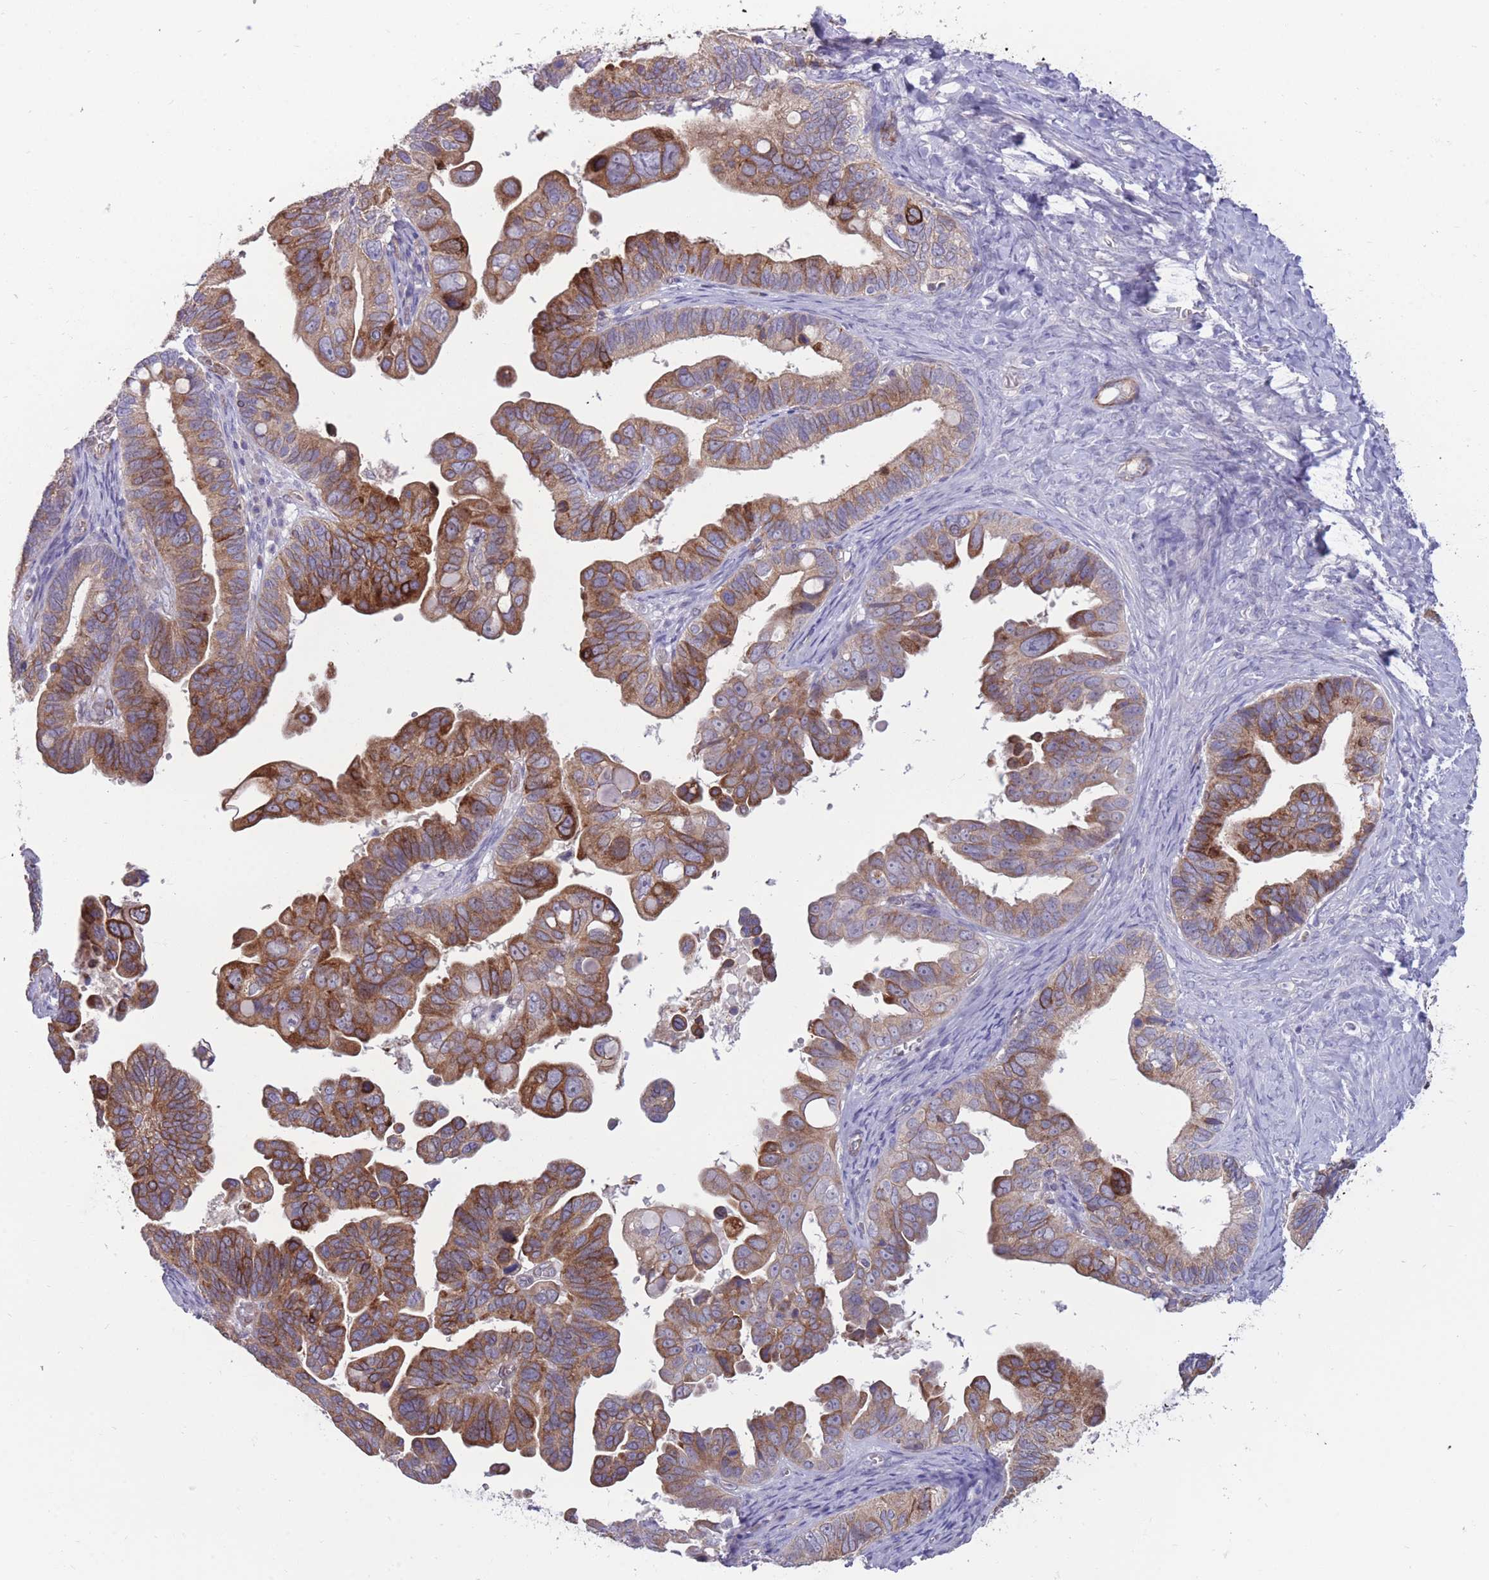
{"staining": {"intensity": "moderate", "quantity": ">75%", "location": "cytoplasmic/membranous"}, "tissue": "ovarian cancer", "cell_type": "Tumor cells", "image_type": "cancer", "snomed": [{"axis": "morphology", "description": "Cystadenocarcinoma, serous, NOS"}, {"axis": "topography", "description": "Ovary"}], "caption": "Protein staining reveals moderate cytoplasmic/membranous expression in about >75% of tumor cells in ovarian serous cystadenocarcinoma. The protein of interest is stained brown, and the nuclei are stained in blue (DAB IHC with brightfield microscopy, high magnification).", "gene": "RGS11", "patient": {"sex": "female", "age": 56}}